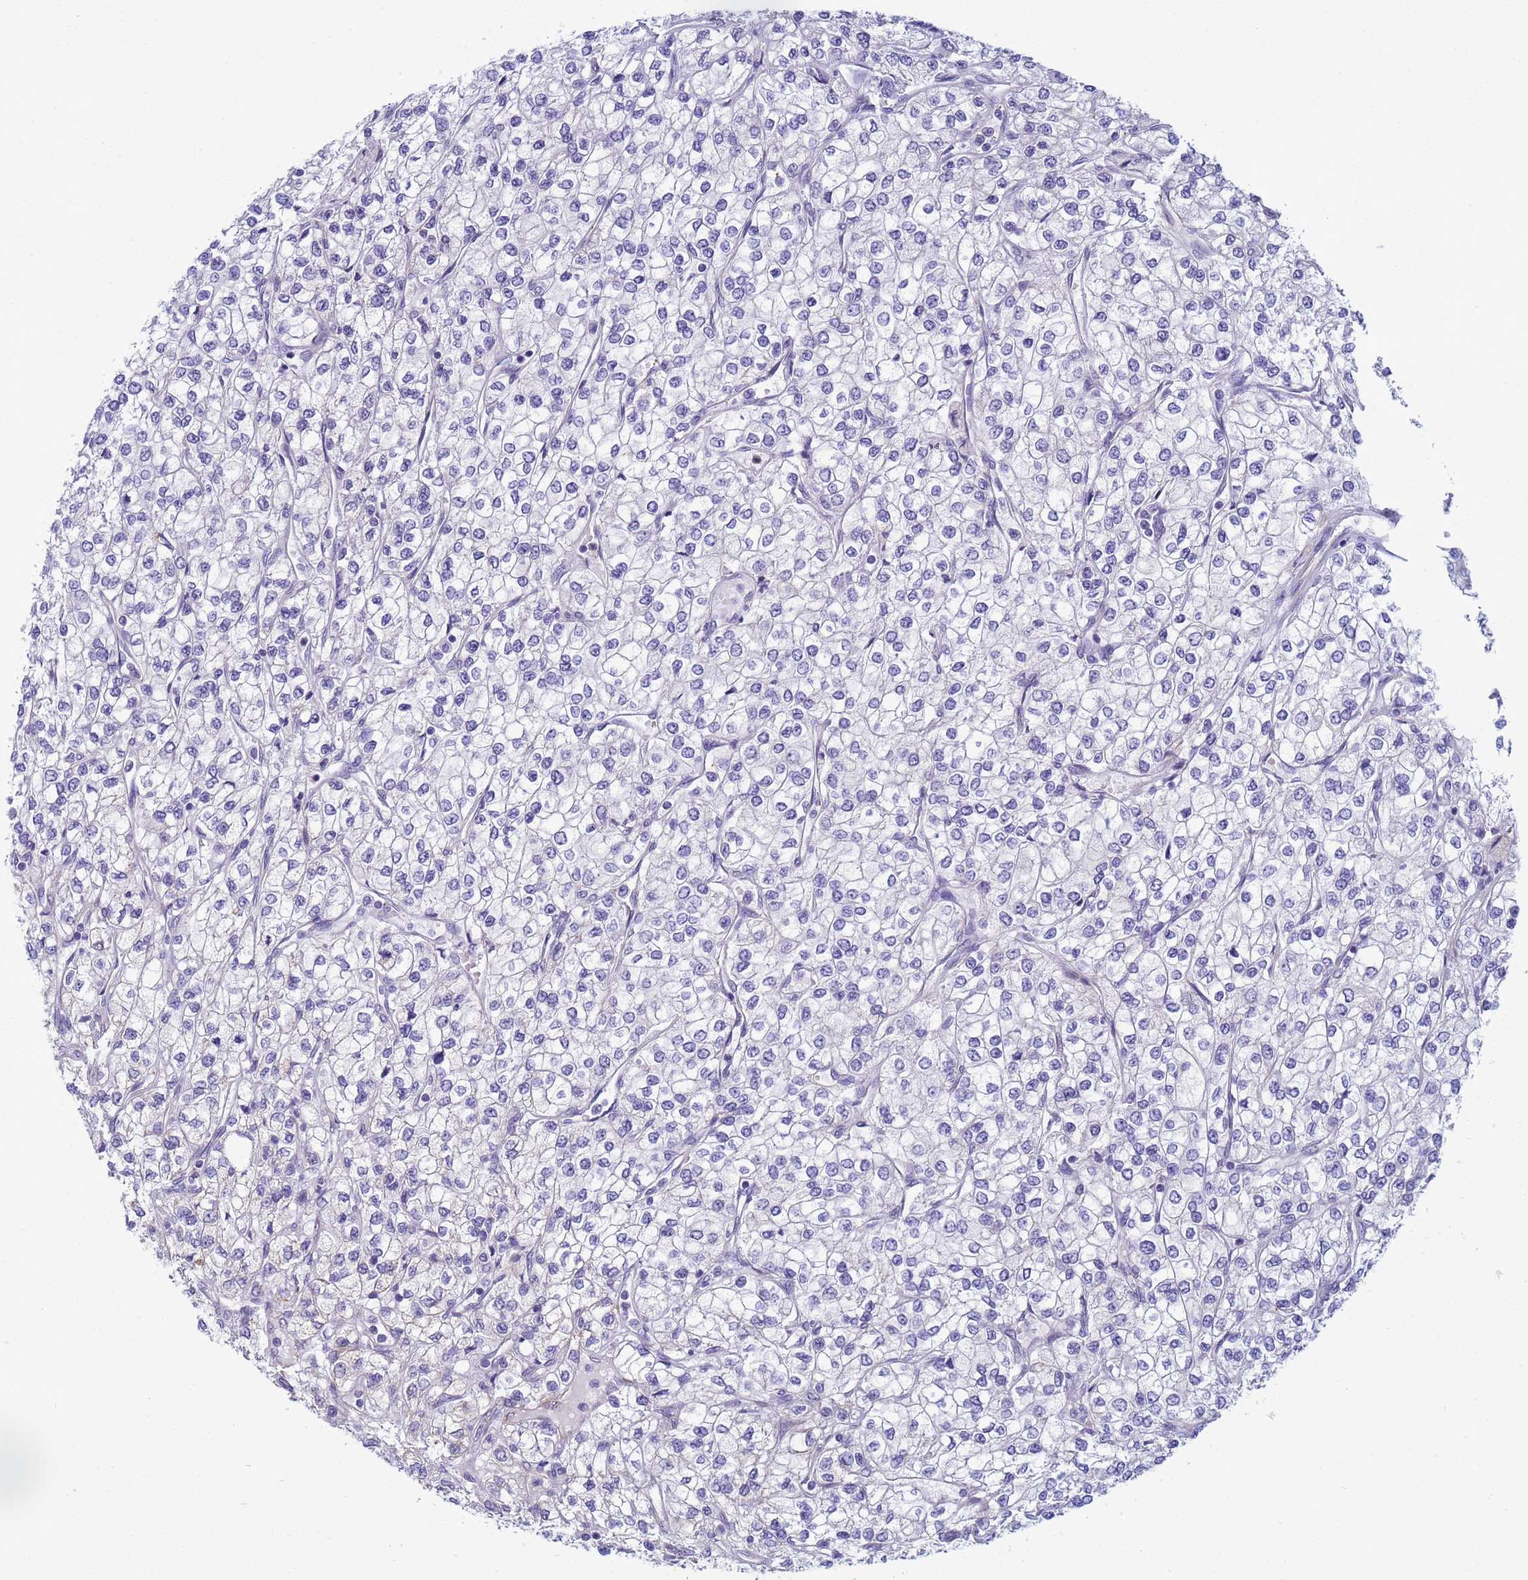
{"staining": {"intensity": "negative", "quantity": "none", "location": "none"}, "tissue": "renal cancer", "cell_type": "Tumor cells", "image_type": "cancer", "snomed": [{"axis": "morphology", "description": "Adenocarcinoma, NOS"}, {"axis": "topography", "description": "Kidney"}], "caption": "IHC image of adenocarcinoma (renal) stained for a protein (brown), which shows no expression in tumor cells.", "gene": "TRPC6", "patient": {"sex": "male", "age": 80}}